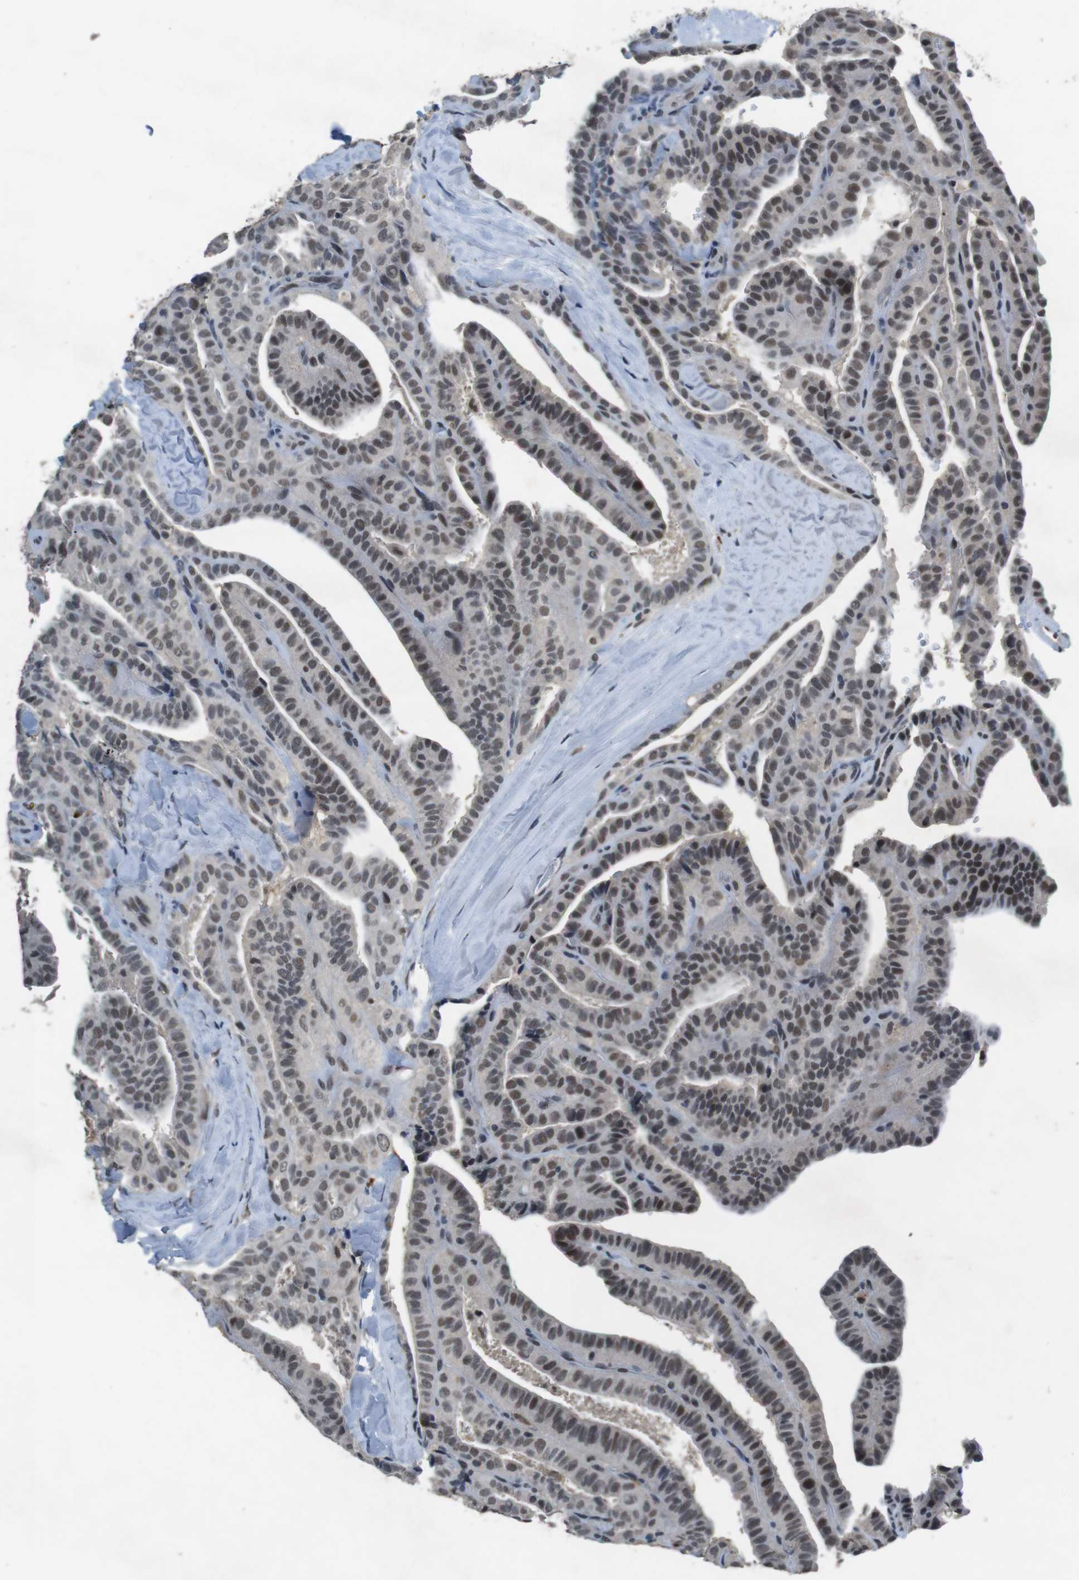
{"staining": {"intensity": "weak", "quantity": "25%-75%", "location": "nuclear"}, "tissue": "thyroid cancer", "cell_type": "Tumor cells", "image_type": "cancer", "snomed": [{"axis": "morphology", "description": "Papillary adenocarcinoma, NOS"}, {"axis": "topography", "description": "Thyroid gland"}], "caption": "Thyroid cancer (papillary adenocarcinoma) stained with a brown dye shows weak nuclear positive staining in approximately 25%-75% of tumor cells.", "gene": "USP7", "patient": {"sex": "male", "age": 77}}